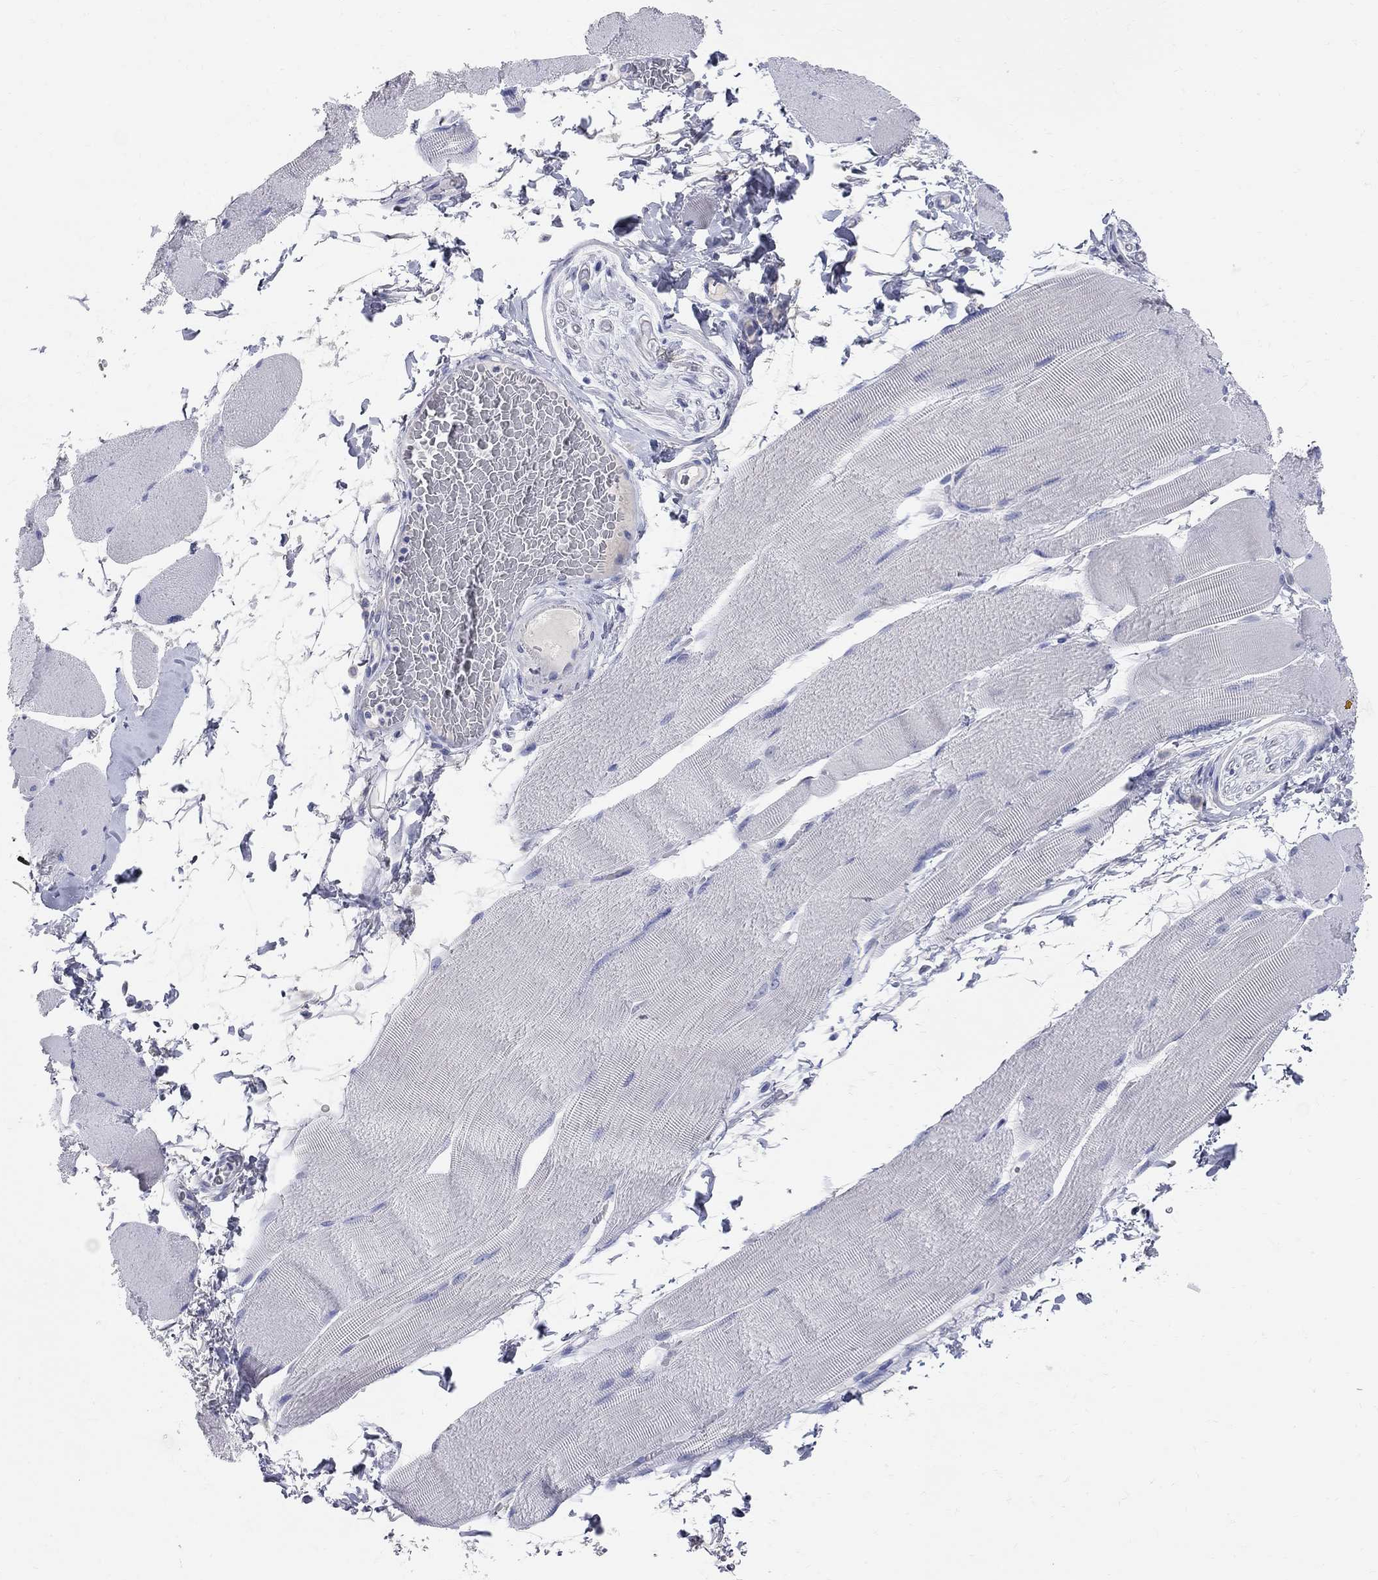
{"staining": {"intensity": "negative", "quantity": "none", "location": "none"}, "tissue": "skeletal muscle", "cell_type": "Myocytes", "image_type": "normal", "snomed": [{"axis": "morphology", "description": "Normal tissue, NOS"}, {"axis": "topography", "description": "Skeletal muscle"}], "caption": "High magnification brightfield microscopy of normal skeletal muscle stained with DAB (brown) and counterstained with hematoxylin (blue): myocytes show no significant staining. The staining was performed using DAB (3,3'-diaminobenzidine) to visualize the protein expression in brown, while the nuclei were stained in blue with hematoxylin (Magnification: 20x).", "gene": "AOX1", "patient": {"sex": "male", "age": 56}}